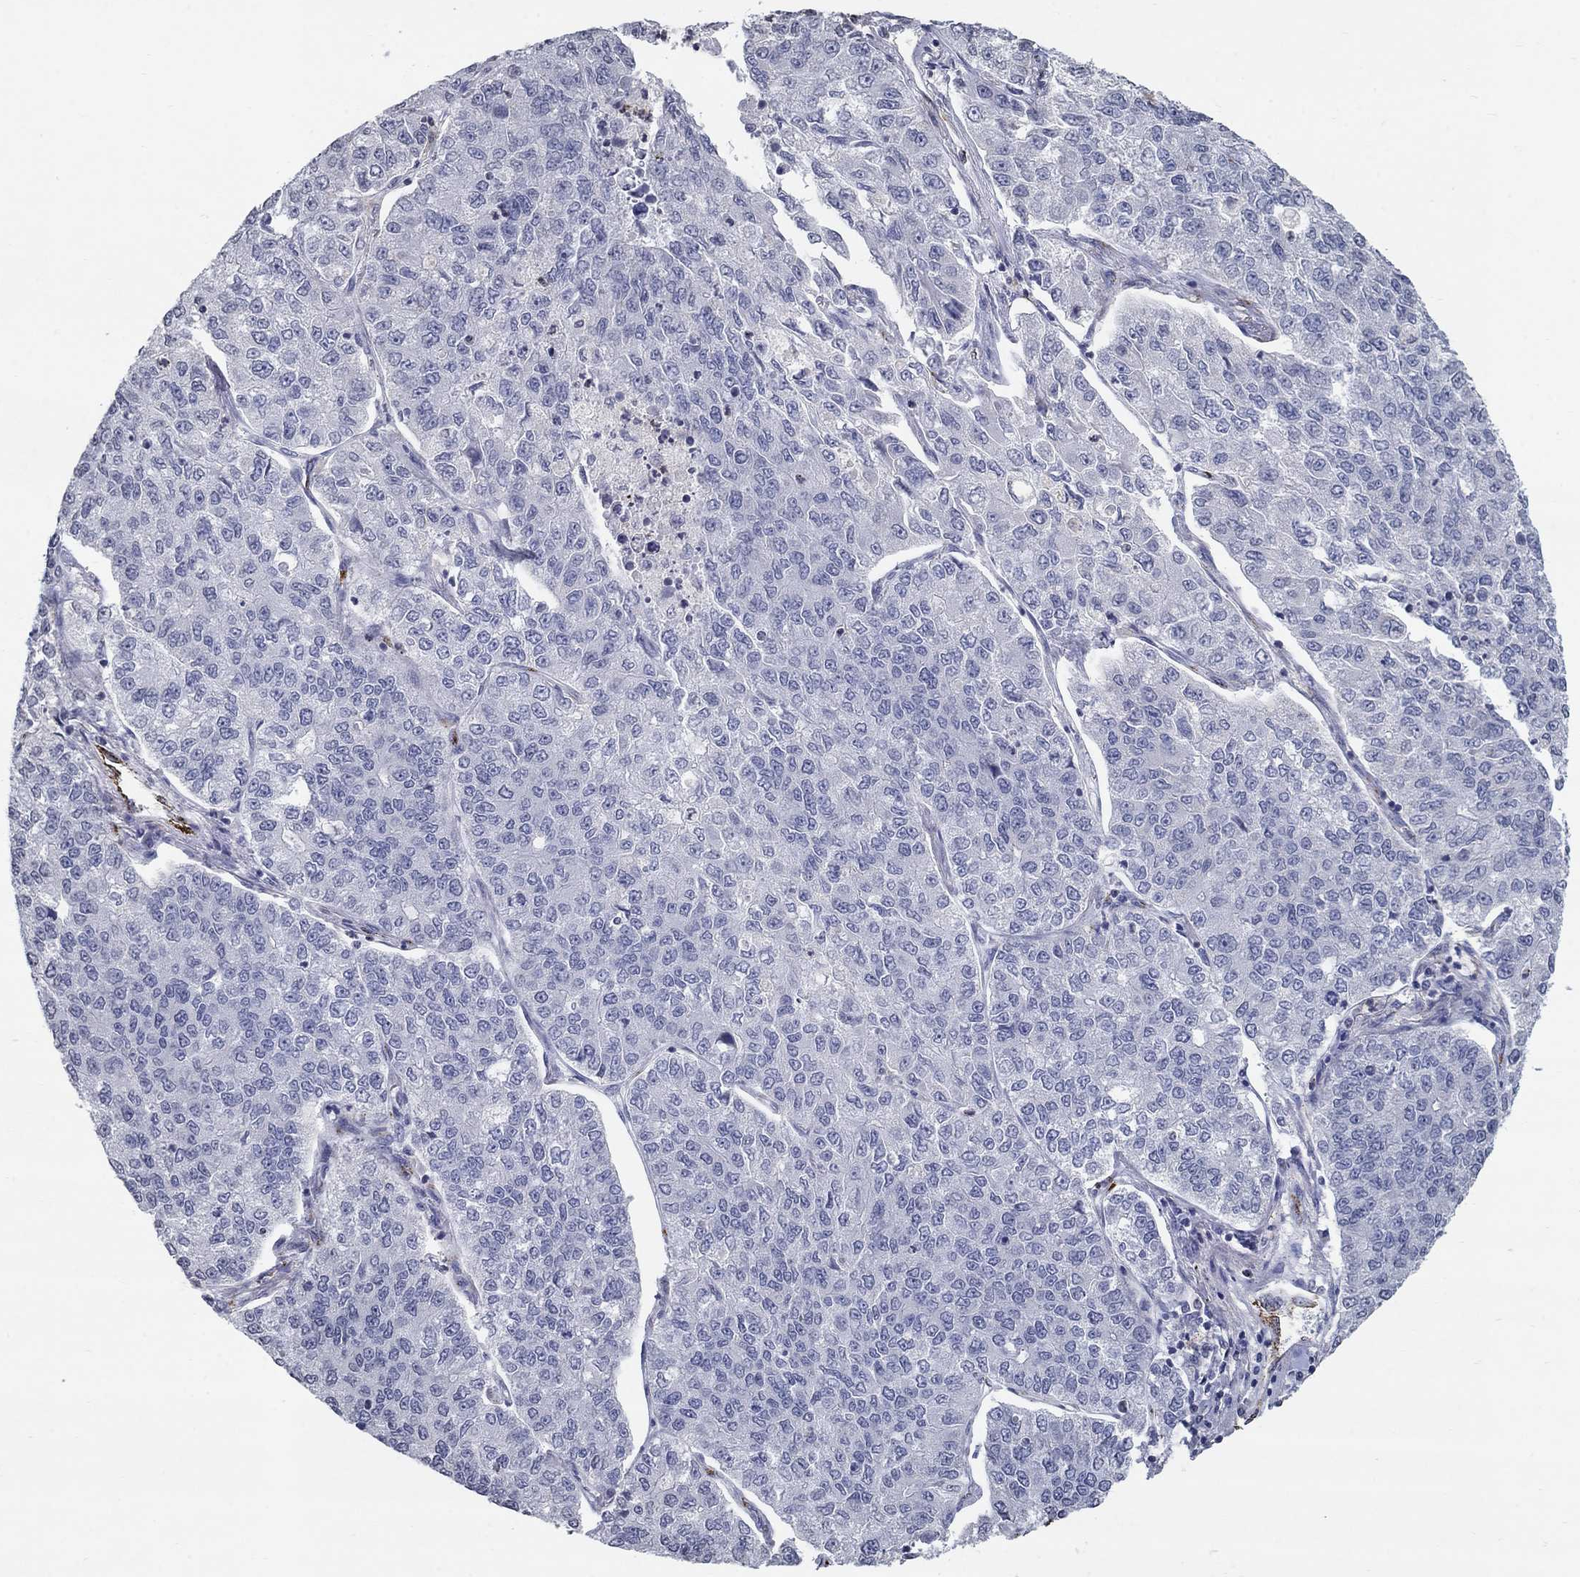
{"staining": {"intensity": "negative", "quantity": "none", "location": "none"}, "tissue": "lung cancer", "cell_type": "Tumor cells", "image_type": "cancer", "snomed": [{"axis": "morphology", "description": "Adenocarcinoma, NOS"}, {"axis": "topography", "description": "Lung"}], "caption": "DAB (3,3'-diaminobenzidine) immunohistochemical staining of human lung cancer (adenocarcinoma) reveals no significant staining in tumor cells.", "gene": "TINAG", "patient": {"sex": "male", "age": 49}}